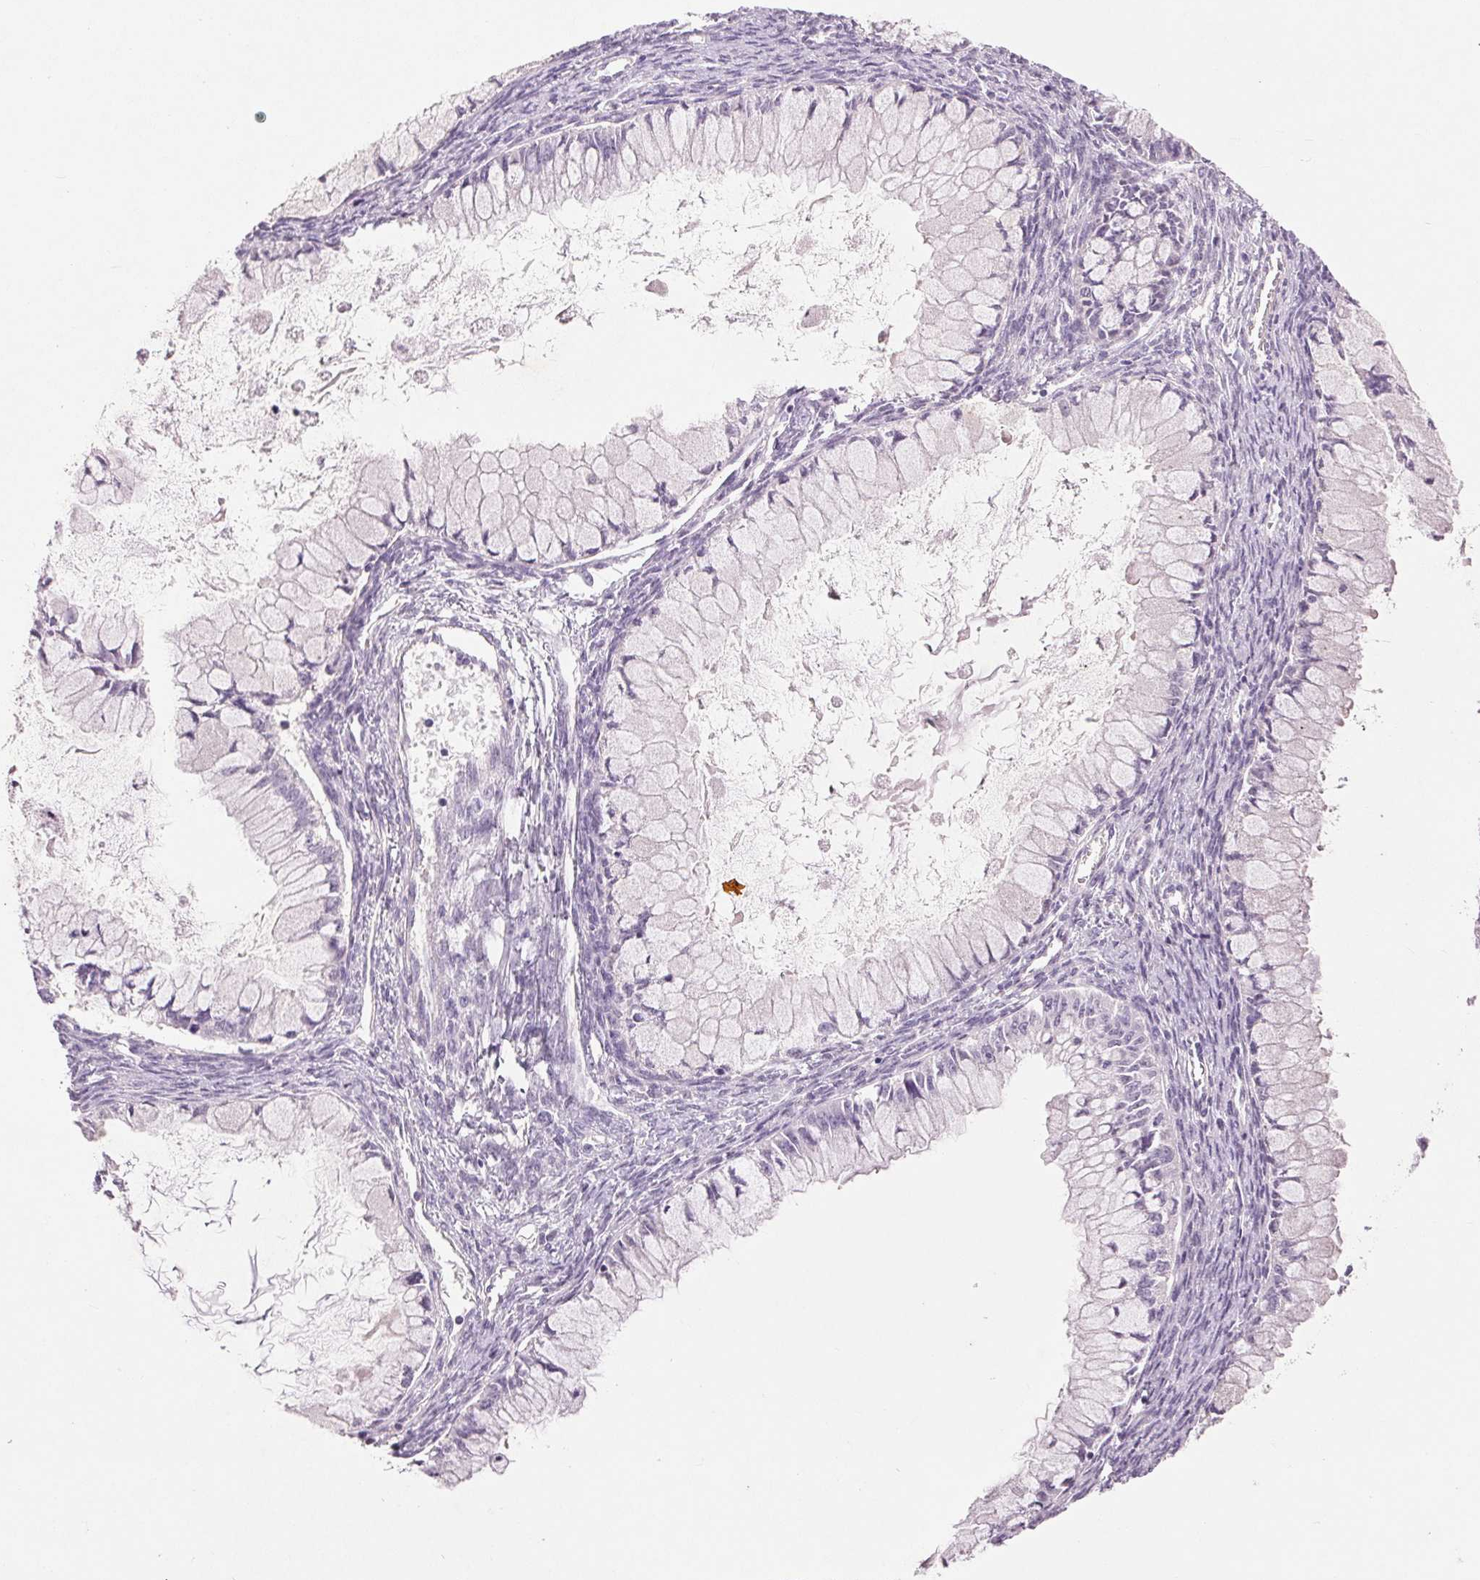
{"staining": {"intensity": "negative", "quantity": "none", "location": "none"}, "tissue": "ovarian cancer", "cell_type": "Tumor cells", "image_type": "cancer", "snomed": [{"axis": "morphology", "description": "Cystadenocarcinoma, mucinous, NOS"}, {"axis": "topography", "description": "Ovary"}], "caption": "Mucinous cystadenocarcinoma (ovarian) was stained to show a protein in brown. There is no significant staining in tumor cells.", "gene": "FXYD4", "patient": {"sex": "female", "age": 34}}